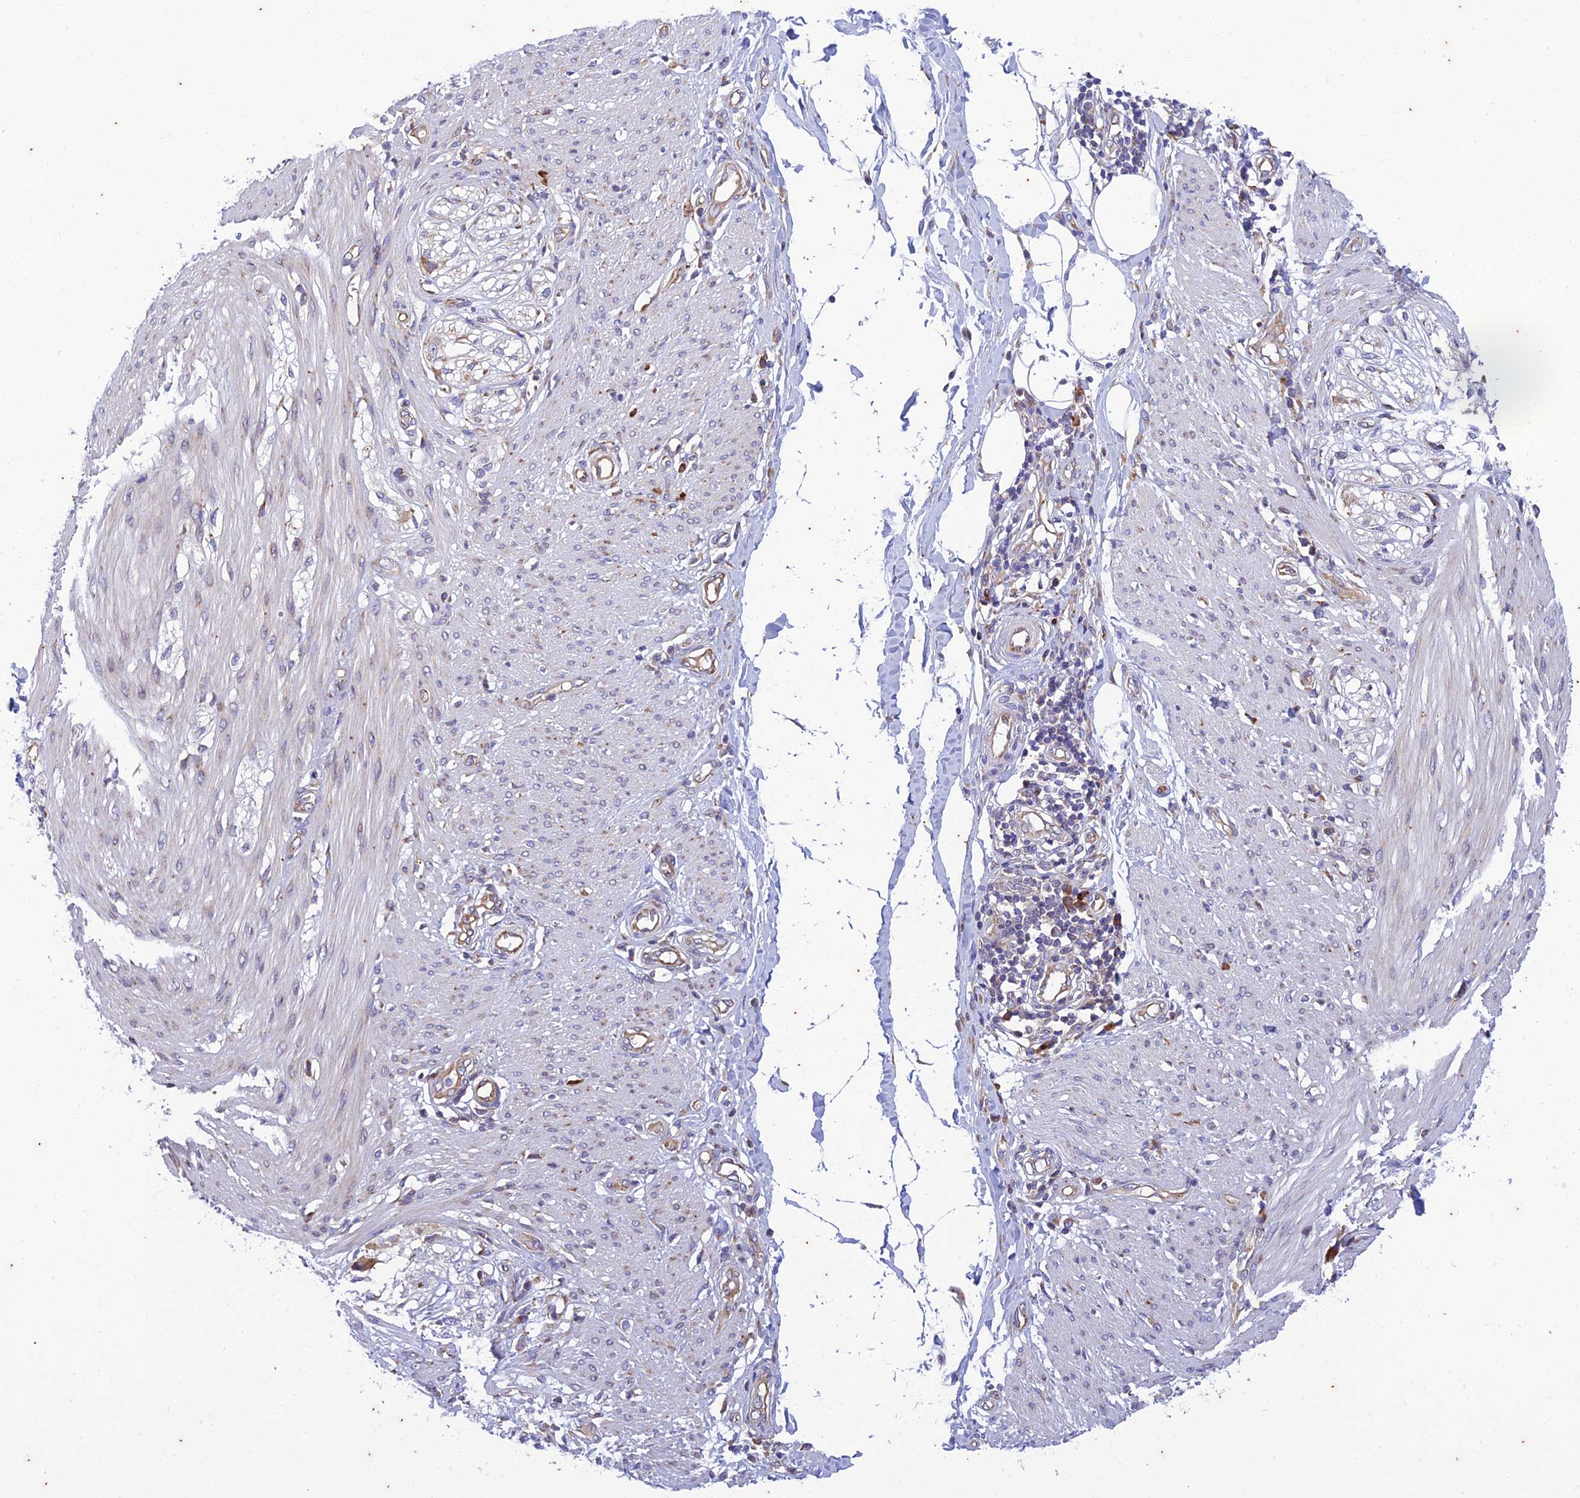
{"staining": {"intensity": "negative", "quantity": "none", "location": "none"}, "tissue": "smooth muscle", "cell_type": "Smooth muscle cells", "image_type": "normal", "snomed": [{"axis": "morphology", "description": "Normal tissue, NOS"}, {"axis": "morphology", "description": "Adenocarcinoma, NOS"}, {"axis": "topography", "description": "Colon"}, {"axis": "topography", "description": "Peripheral nerve tissue"}], "caption": "This is an immunohistochemistry (IHC) image of normal human smooth muscle. There is no positivity in smooth muscle cells.", "gene": "PIMREG", "patient": {"sex": "male", "age": 14}}